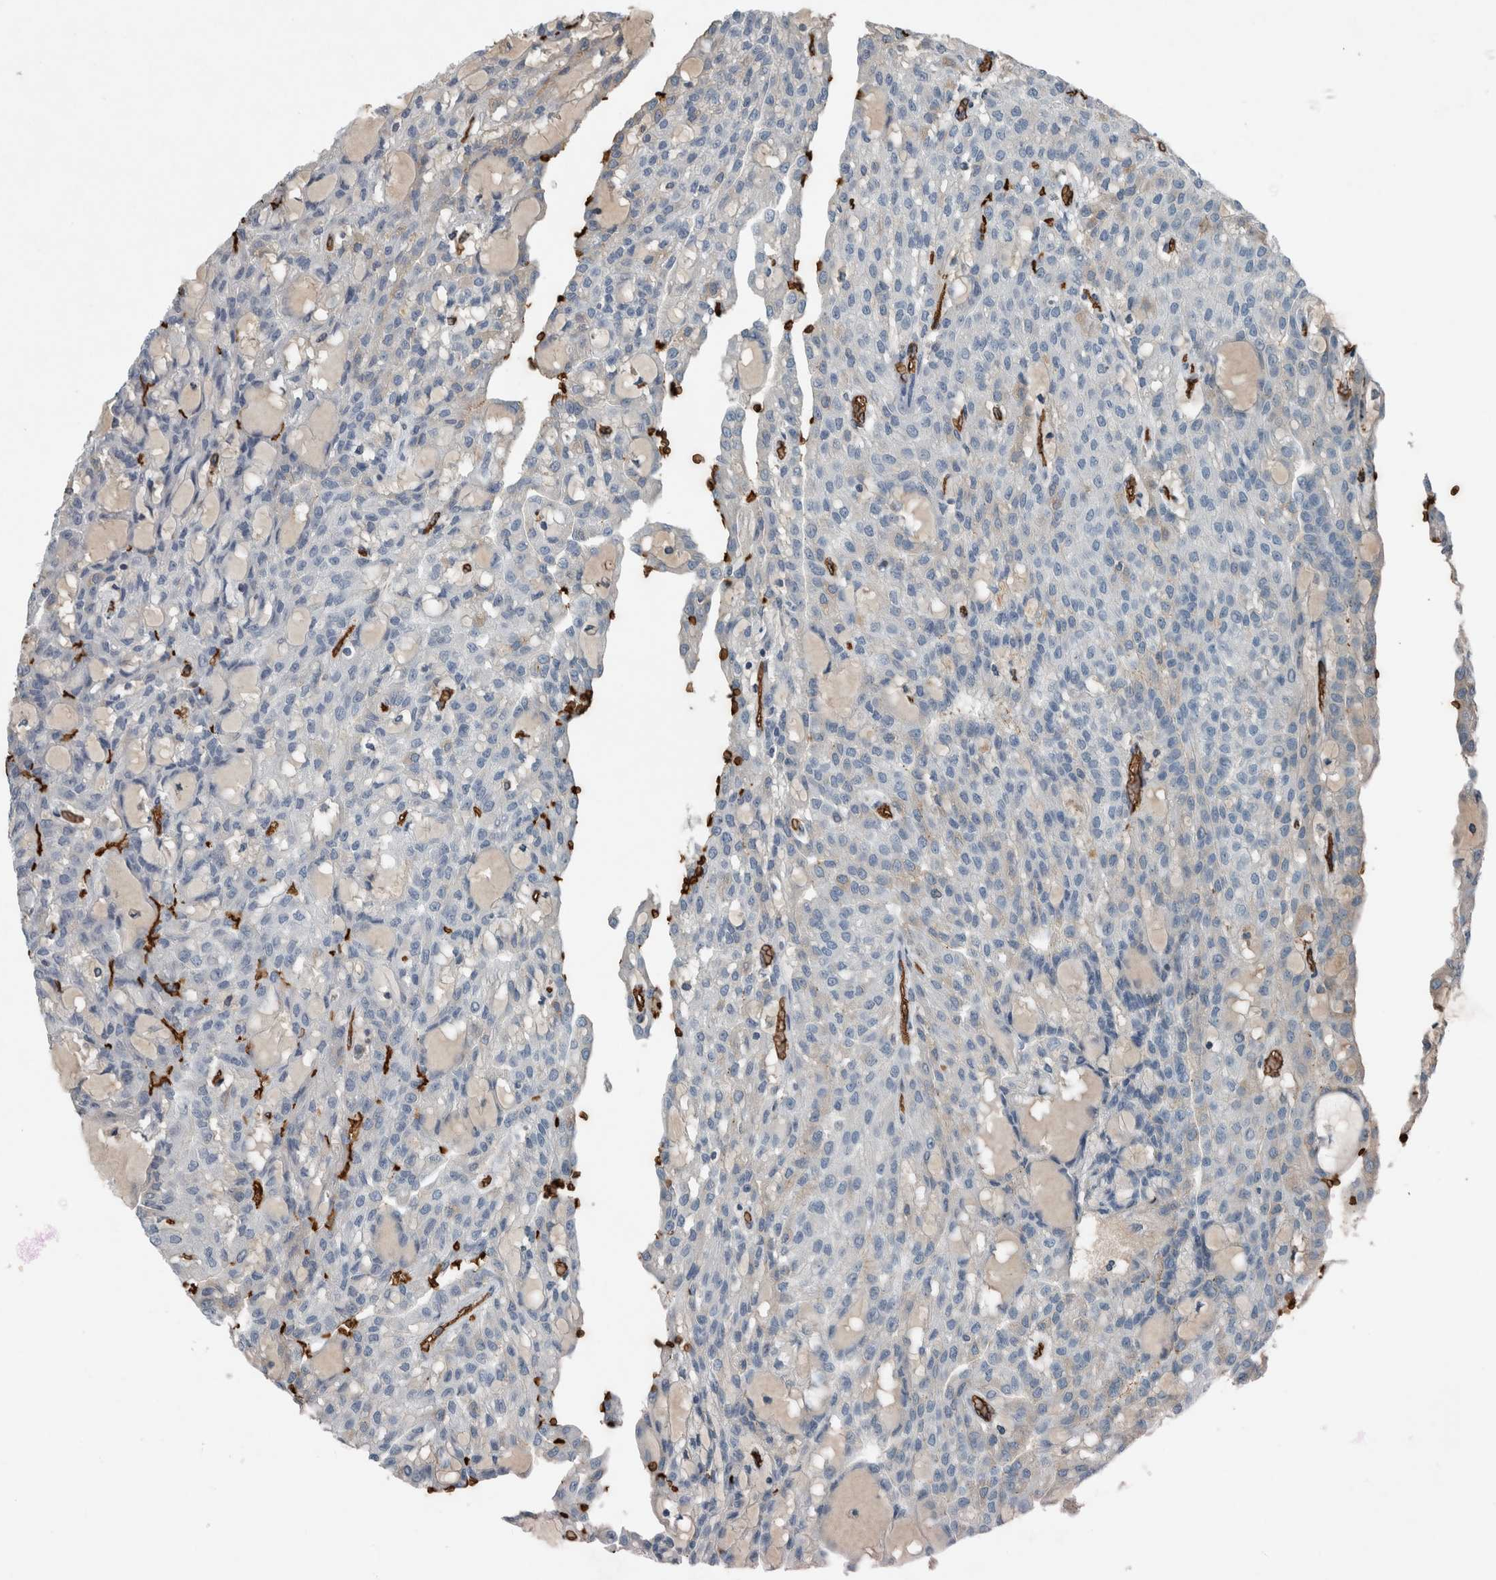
{"staining": {"intensity": "negative", "quantity": "none", "location": "none"}, "tissue": "renal cancer", "cell_type": "Tumor cells", "image_type": "cancer", "snomed": [{"axis": "morphology", "description": "Adenocarcinoma, NOS"}, {"axis": "topography", "description": "Kidney"}], "caption": "There is no significant staining in tumor cells of renal adenocarcinoma.", "gene": "LBP", "patient": {"sex": "male", "age": 63}}